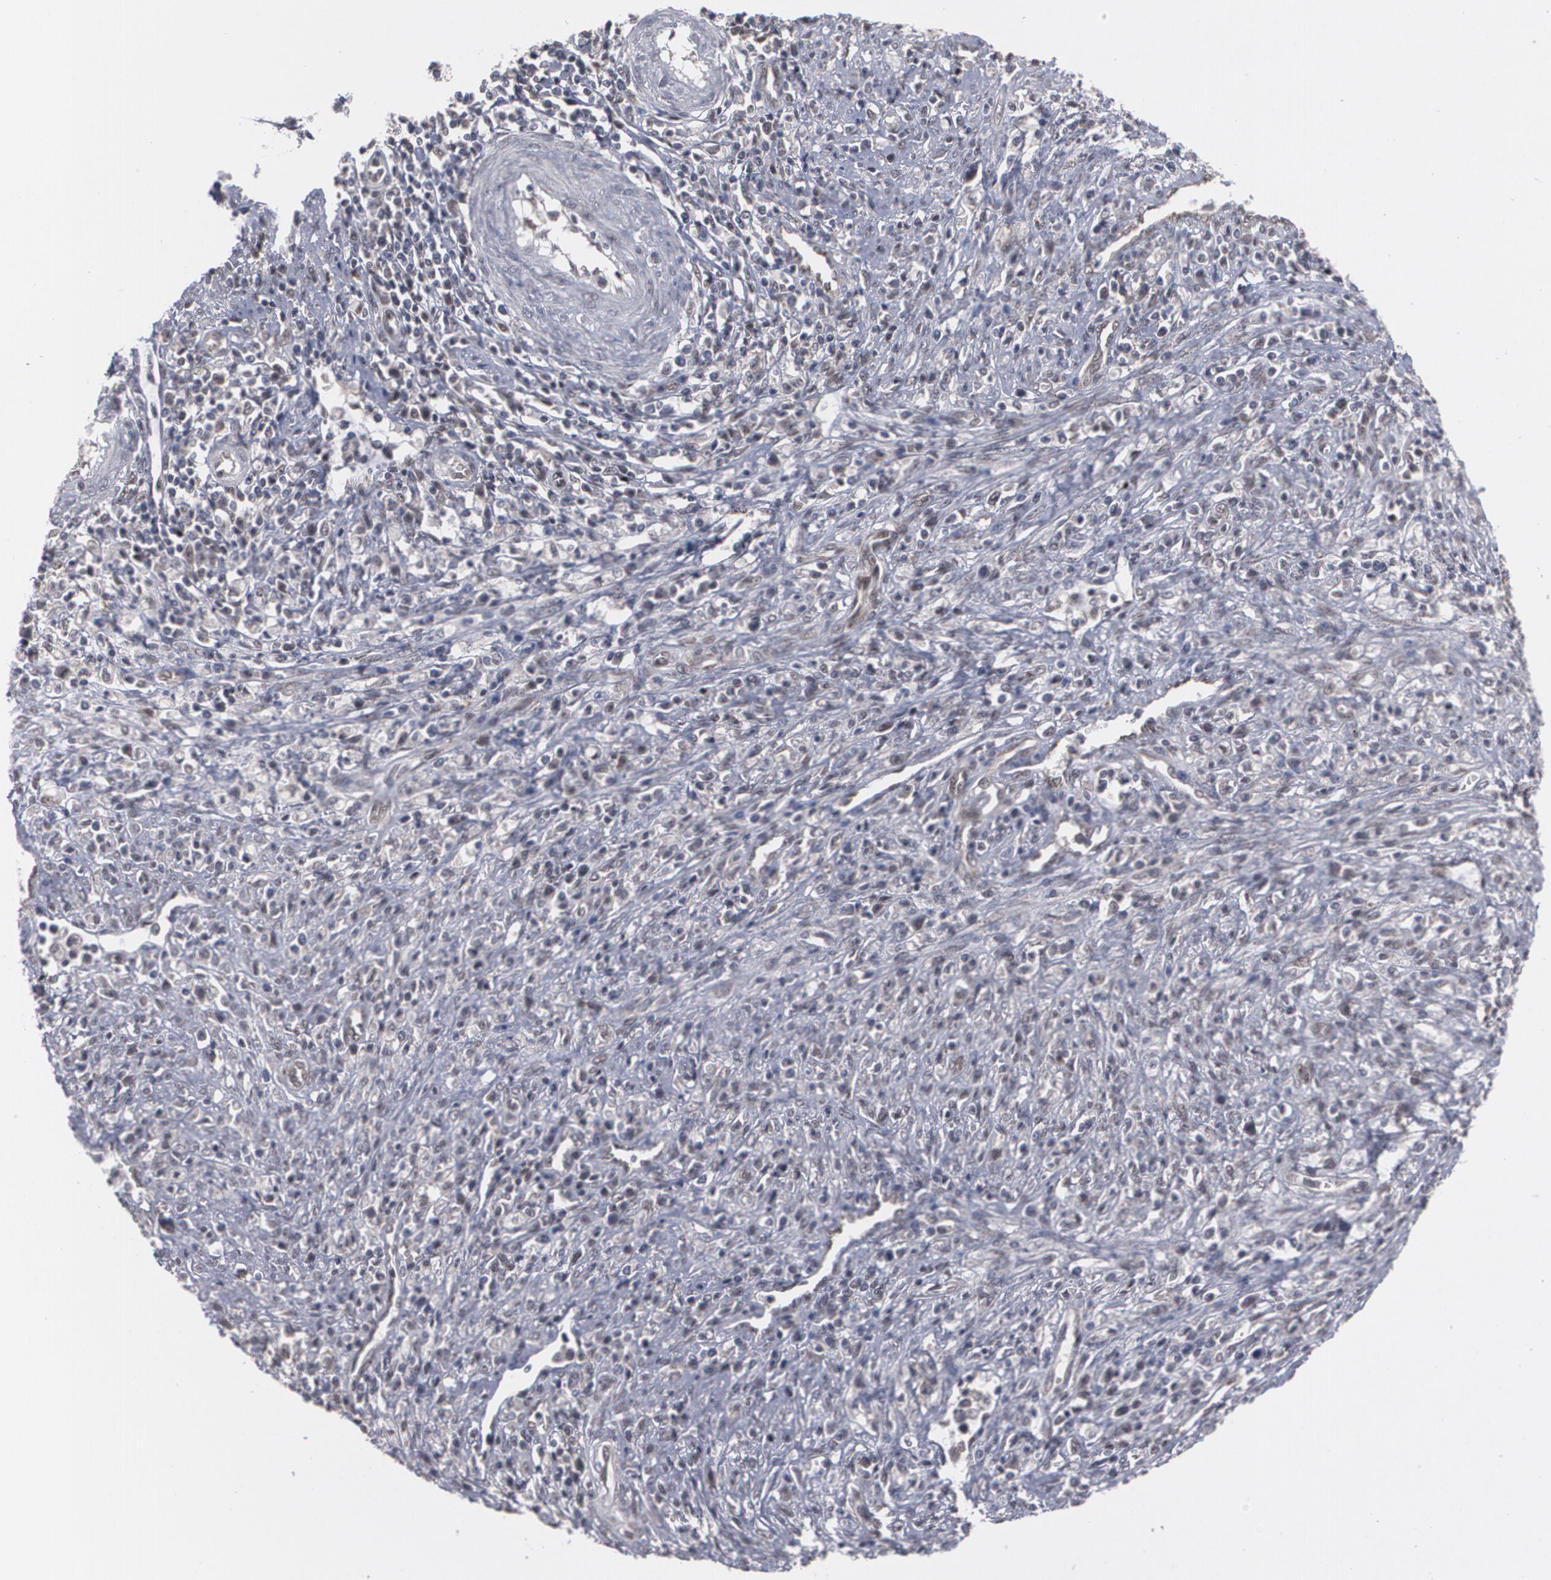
{"staining": {"intensity": "weak", "quantity": ">75%", "location": "nuclear"}, "tissue": "cervical cancer", "cell_type": "Tumor cells", "image_type": "cancer", "snomed": [{"axis": "morphology", "description": "Adenocarcinoma, NOS"}, {"axis": "topography", "description": "Cervix"}], "caption": "Cervical cancer was stained to show a protein in brown. There is low levels of weak nuclear expression in about >75% of tumor cells. The staining was performed using DAB (3,3'-diaminobenzidine), with brown indicating positive protein expression. Nuclei are stained blue with hematoxylin.", "gene": "INTS6", "patient": {"sex": "female", "age": 36}}